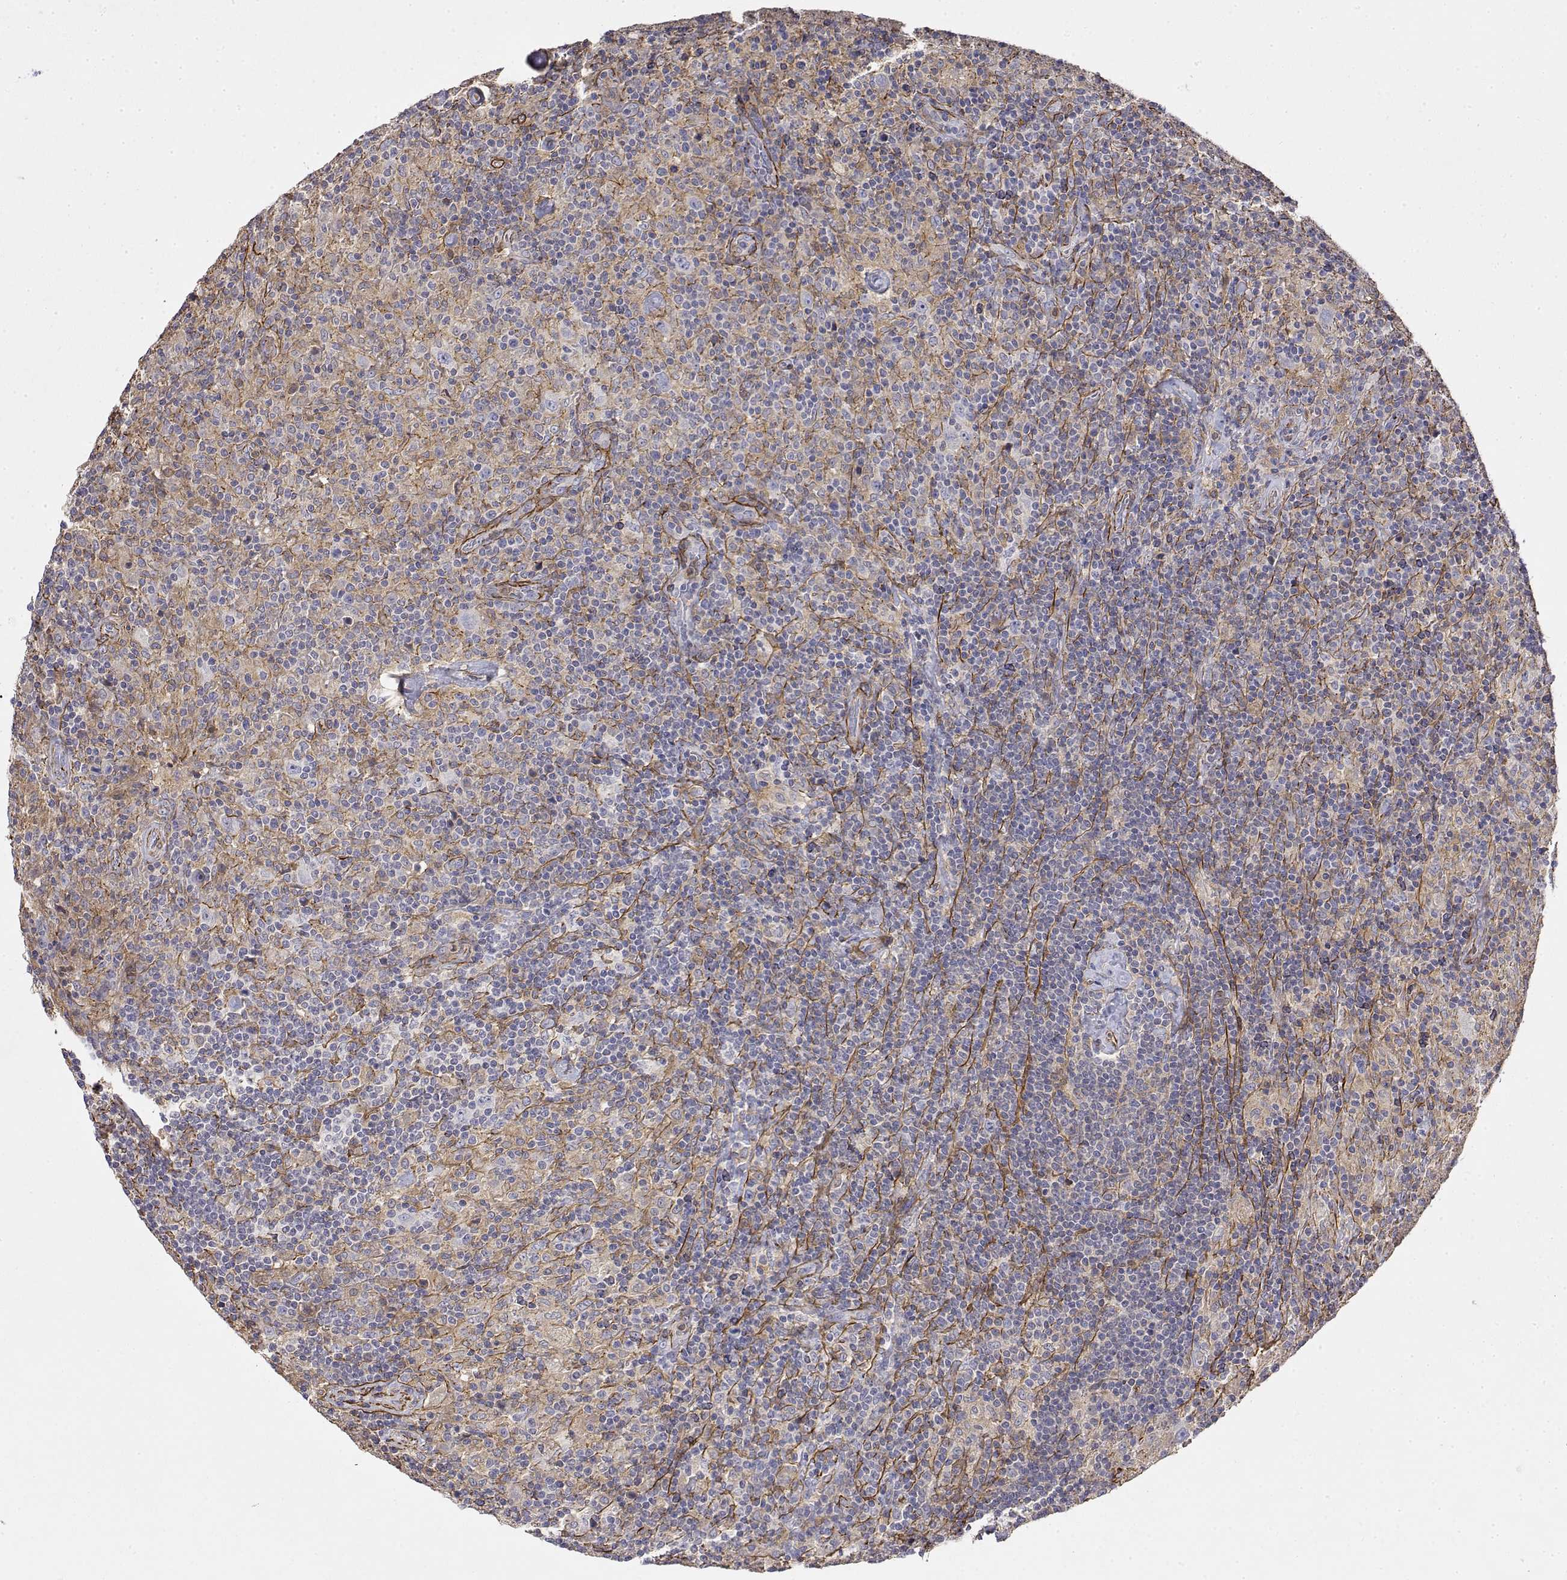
{"staining": {"intensity": "negative", "quantity": "none", "location": "none"}, "tissue": "lymphoma", "cell_type": "Tumor cells", "image_type": "cancer", "snomed": [{"axis": "morphology", "description": "Hodgkin's disease, NOS"}, {"axis": "topography", "description": "Lymph node"}], "caption": "This is an immunohistochemistry photomicrograph of human Hodgkin's disease. There is no staining in tumor cells.", "gene": "SOWAHD", "patient": {"sex": "male", "age": 70}}